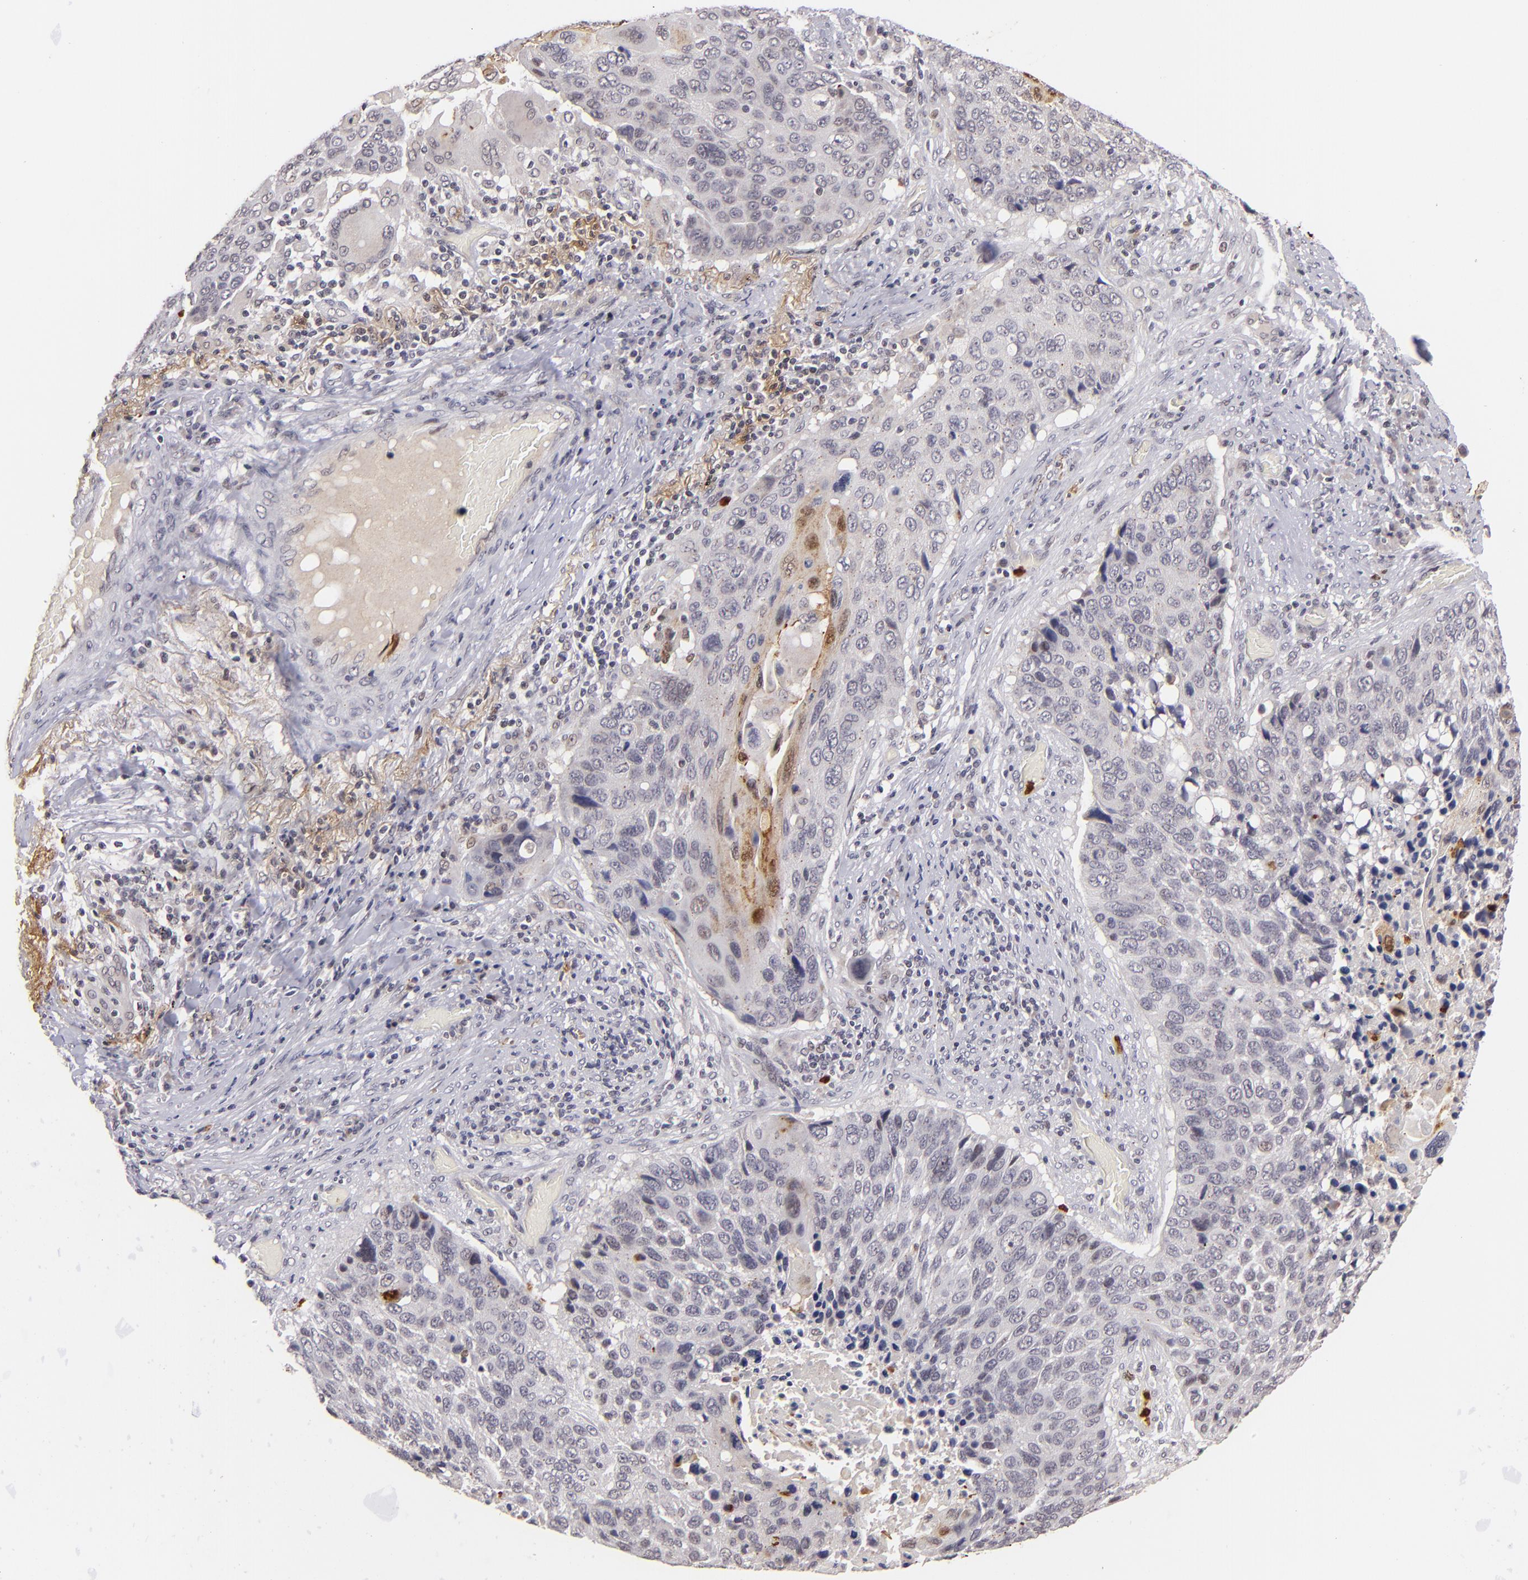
{"staining": {"intensity": "negative", "quantity": "none", "location": "none"}, "tissue": "lung cancer", "cell_type": "Tumor cells", "image_type": "cancer", "snomed": [{"axis": "morphology", "description": "Squamous cell carcinoma, NOS"}, {"axis": "topography", "description": "Lung"}], "caption": "There is no significant staining in tumor cells of lung squamous cell carcinoma.", "gene": "RXRG", "patient": {"sex": "male", "age": 68}}